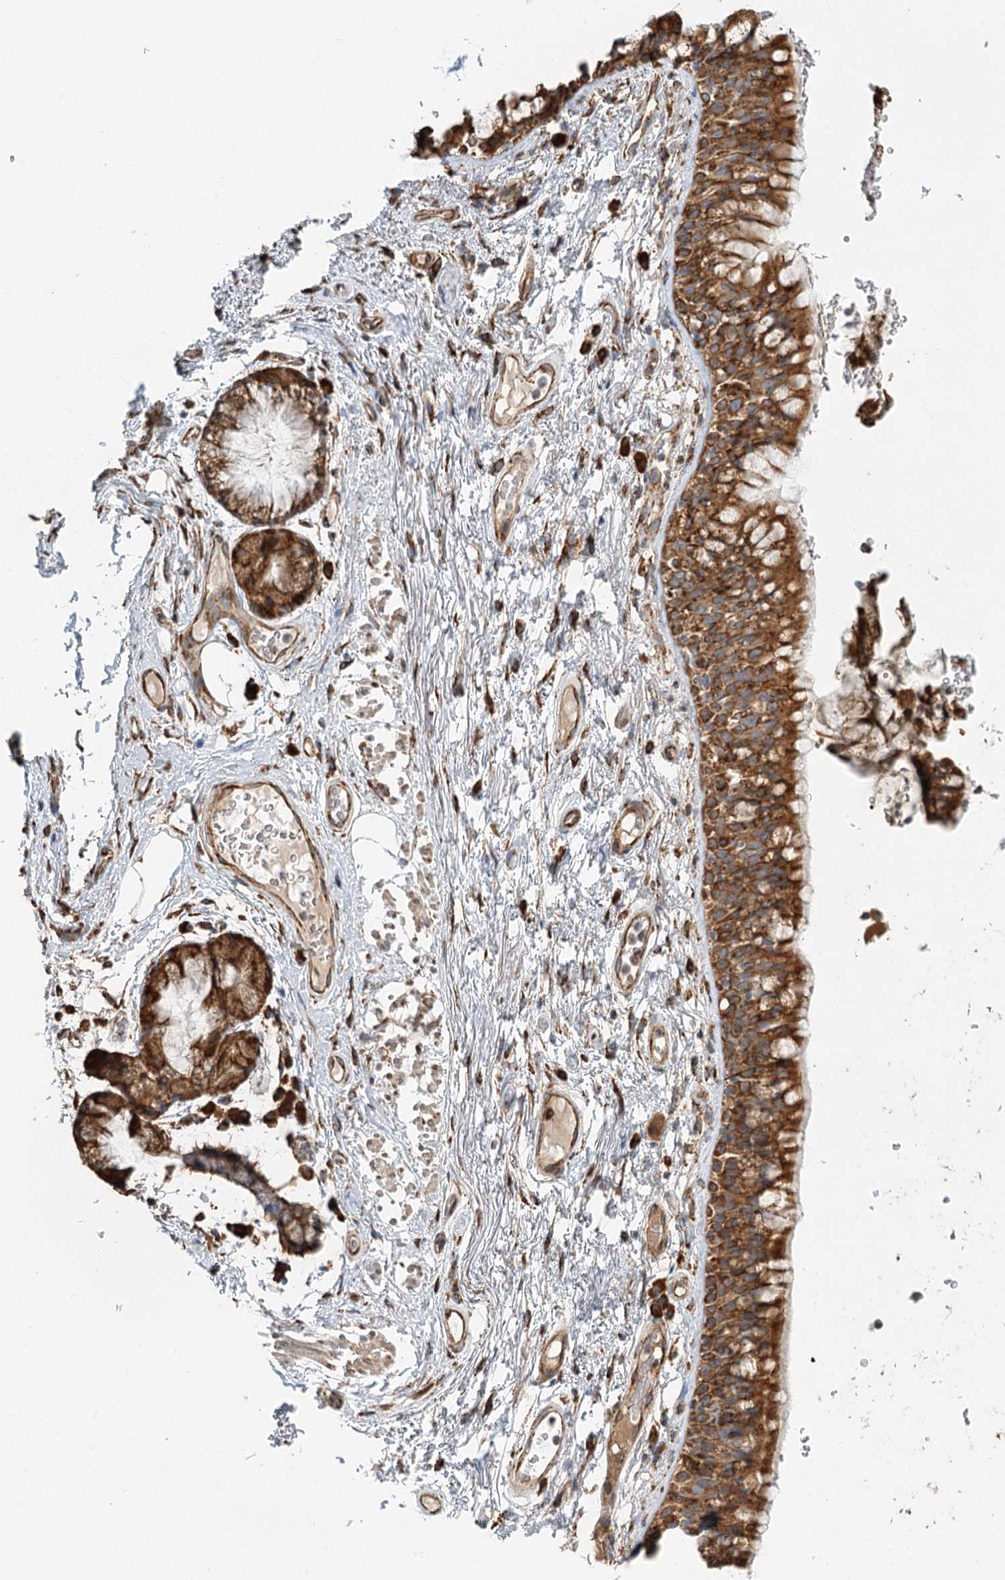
{"staining": {"intensity": "strong", "quantity": ">75%", "location": "cytoplasmic/membranous"}, "tissue": "bronchus", "cell_type": "Respiratory epithelial cells", "image_type": "normal", "snomed": [{"axis": "morphology", "description": "Normal tissue, NOS"}, {"axis": "topography", "description": "Cartilage tissue"}, {"axis": "topography", "description": "Bronchus"}], "caption": "Immunohistochemical staining of normal human bronchus displays >75% levels of strong cytoplasmic/membranous protein expression in about >75% of respiratory epithelial cells.", "gene": "TAS1R1", "patient": {"sex": "female", "age": 73}}